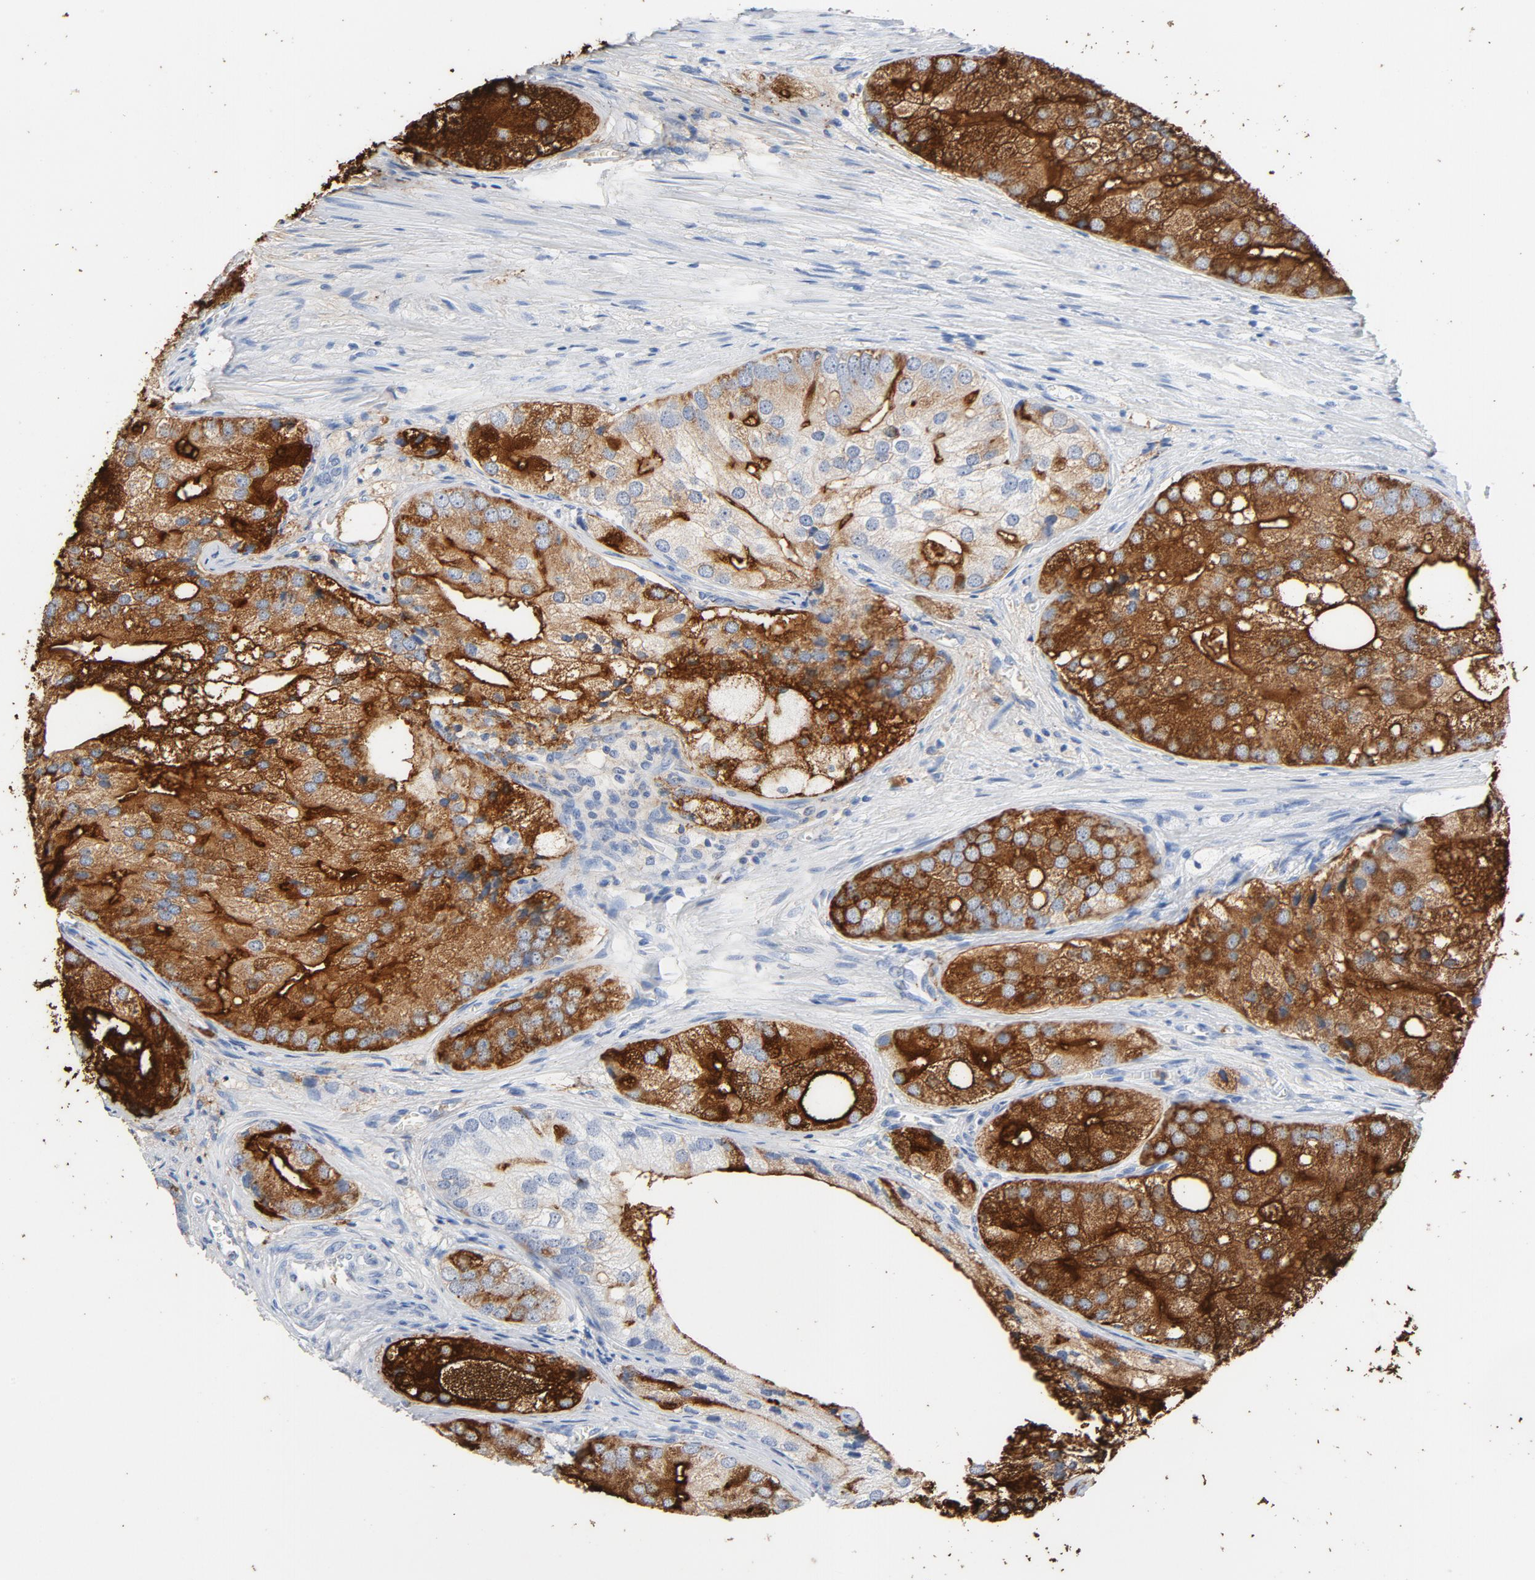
{"staining": {"intensity": "strong", "quantity": ">75%", "location": "cytoplasmic/membranous"}, "tissue": "prostate cancer", "cell_type": "Tumor cells", "image_type": "cancer", "snomed": [{"axis": "morphology", "description": "Adenocarcinoma, Low grade"}, {"axis": "topography", "description": "Prostate"}], "caption": "A photomicrograph showing strong cytoplasmic/membranous positivity in about >75% of tumor cells in low-grade adenocarcinoma (prostate), as visualized by brown immunohistochemical staining.", "gene": "PTPRB", "patient": {"sex": "male", "age": 69}}